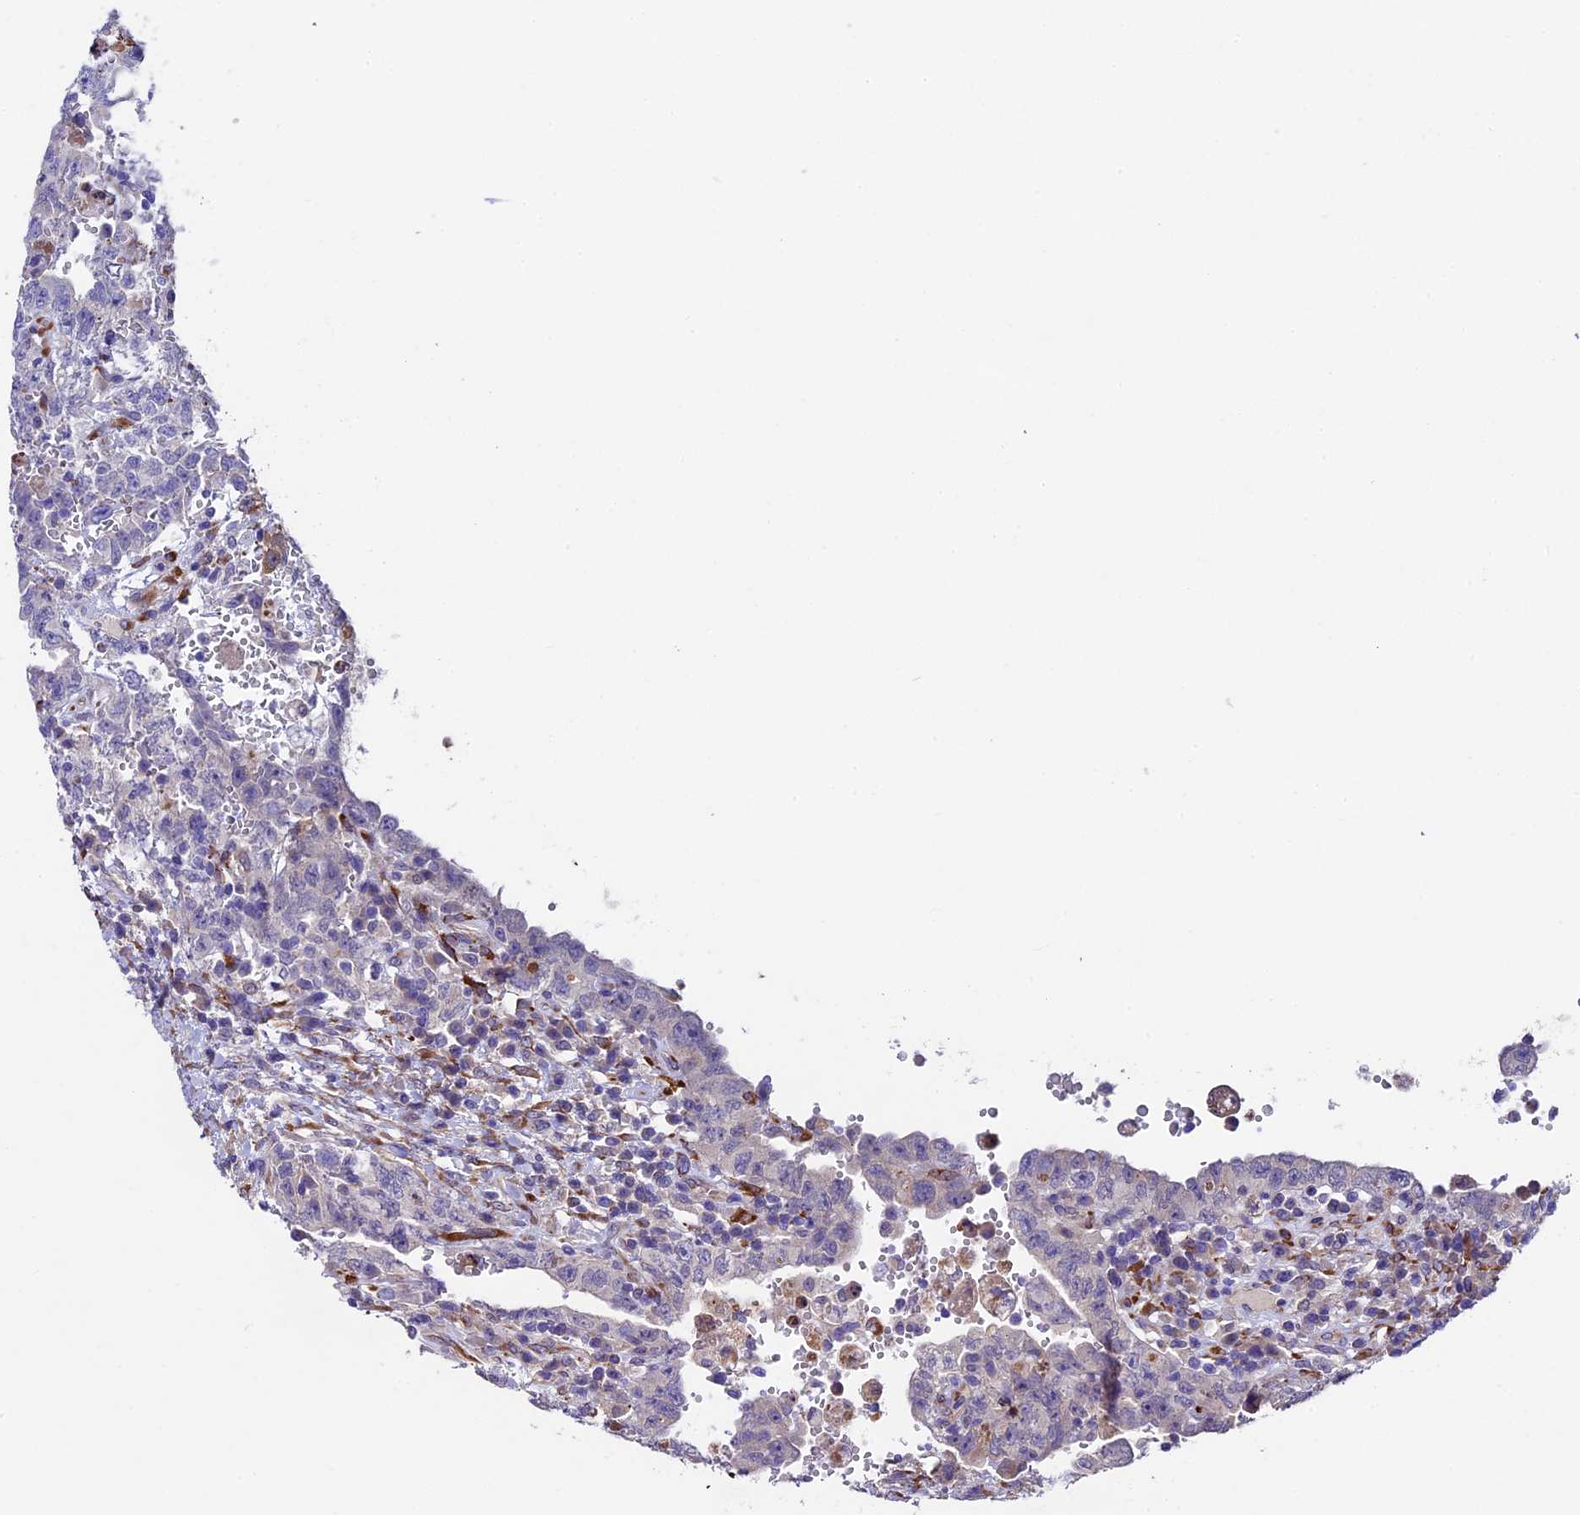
{"staining": {"intensity": "negative", "quantity": "none", "location": "none"}, "tissue": "testis cancer", "cell_type": "Tumor cells", "image_type": "cancer", "snomed": [{"axis": "morphology", "description": "Carcinoma, Embryonal, NOS"}, {"axis": "topography", "description": "Testis"}], "caption": "Immunohistochemistry of testis cancer (embryonal carcinoma) reveals no staining in tumor cells.", "gene": "LSM7", "patient": {"sex": "male", "age": 26}}